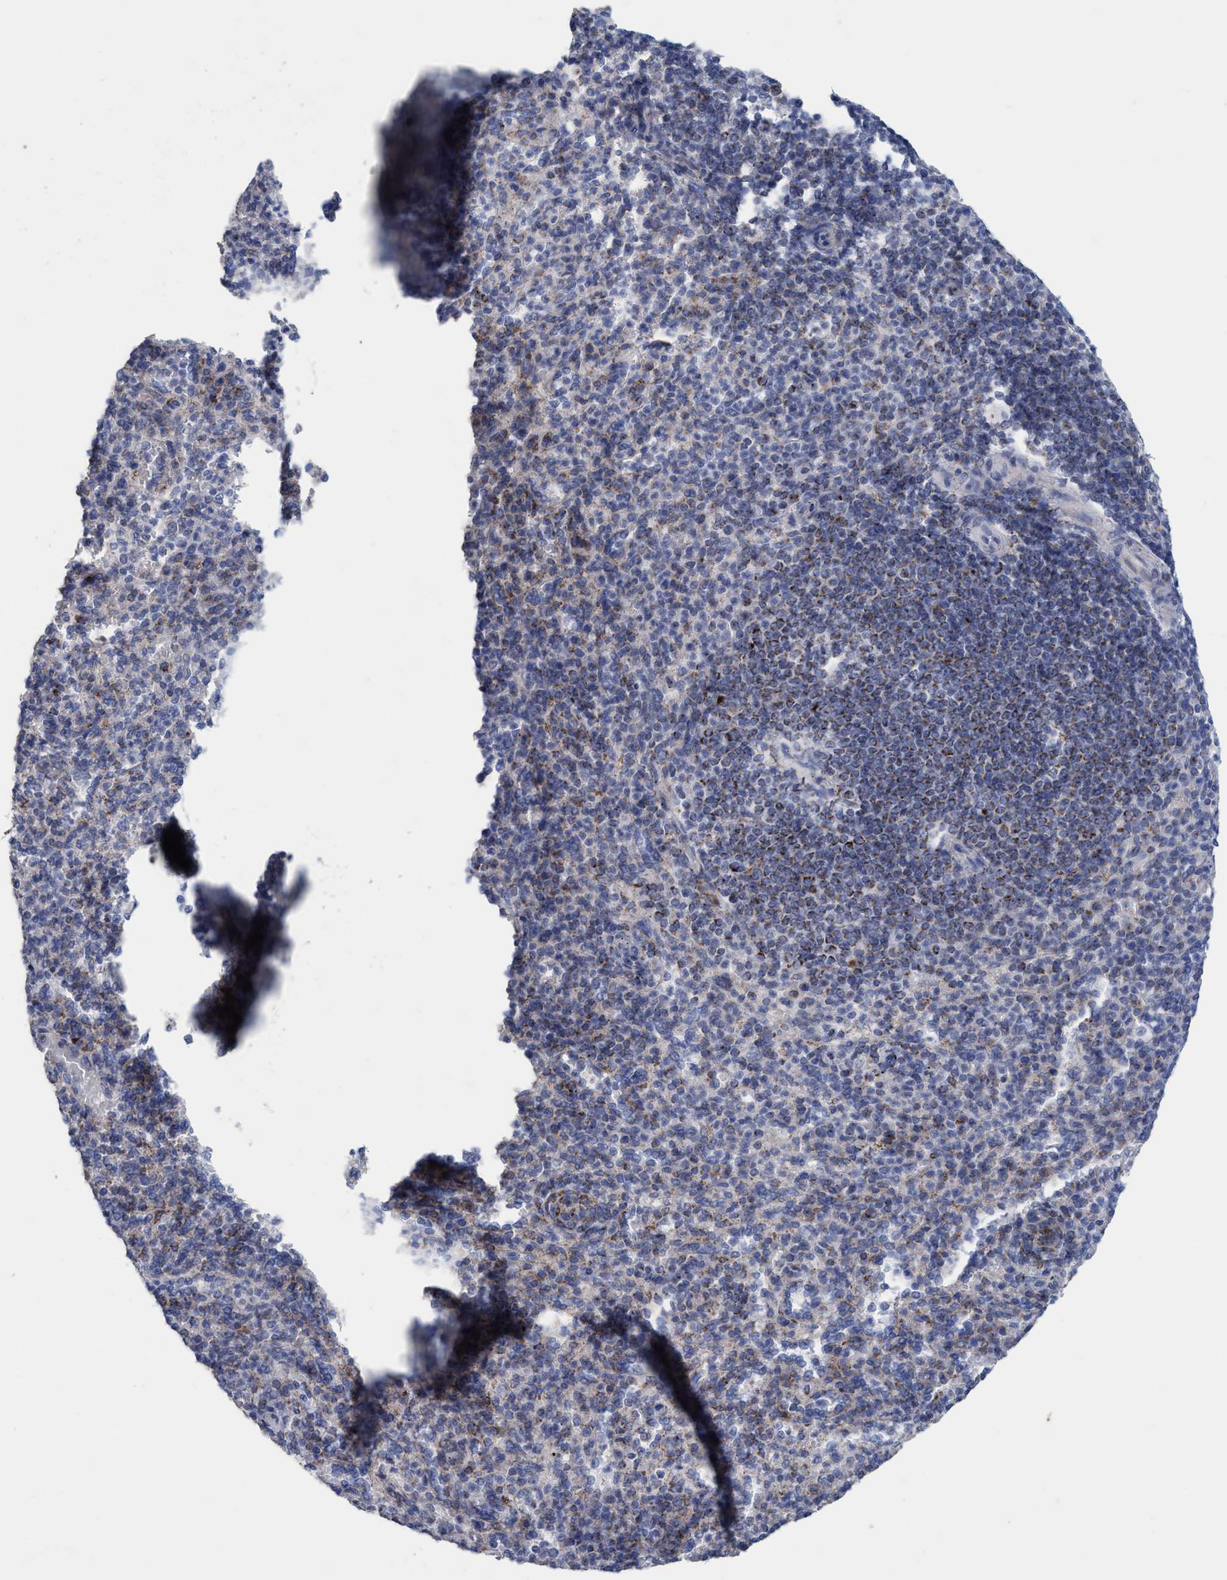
{"staining": {"intensity": "moderate", "quantity": "<25%", "location": "cytoplasmic/membranous"}, "tissue": "spleen", "cell_type": "Cells in red pulp", "image_type": "normal", "snomed": [{"axis": "morphology", "description": "Normal tissue, NOS"}, {"axis": "topography", "description": "Spleen"}], "caption": "Immunohistochemical staining of benign spleen exhibits moderate cytoplasmic/membranous protein positivity in about <25% of cells in red pulp. (Stains: DAB in brown, nuclei in blue, Microscopy: brightfield microscopy at high magnification).", "gene": "RSAD1", "patient": {"sex": "male", "age": 36}}